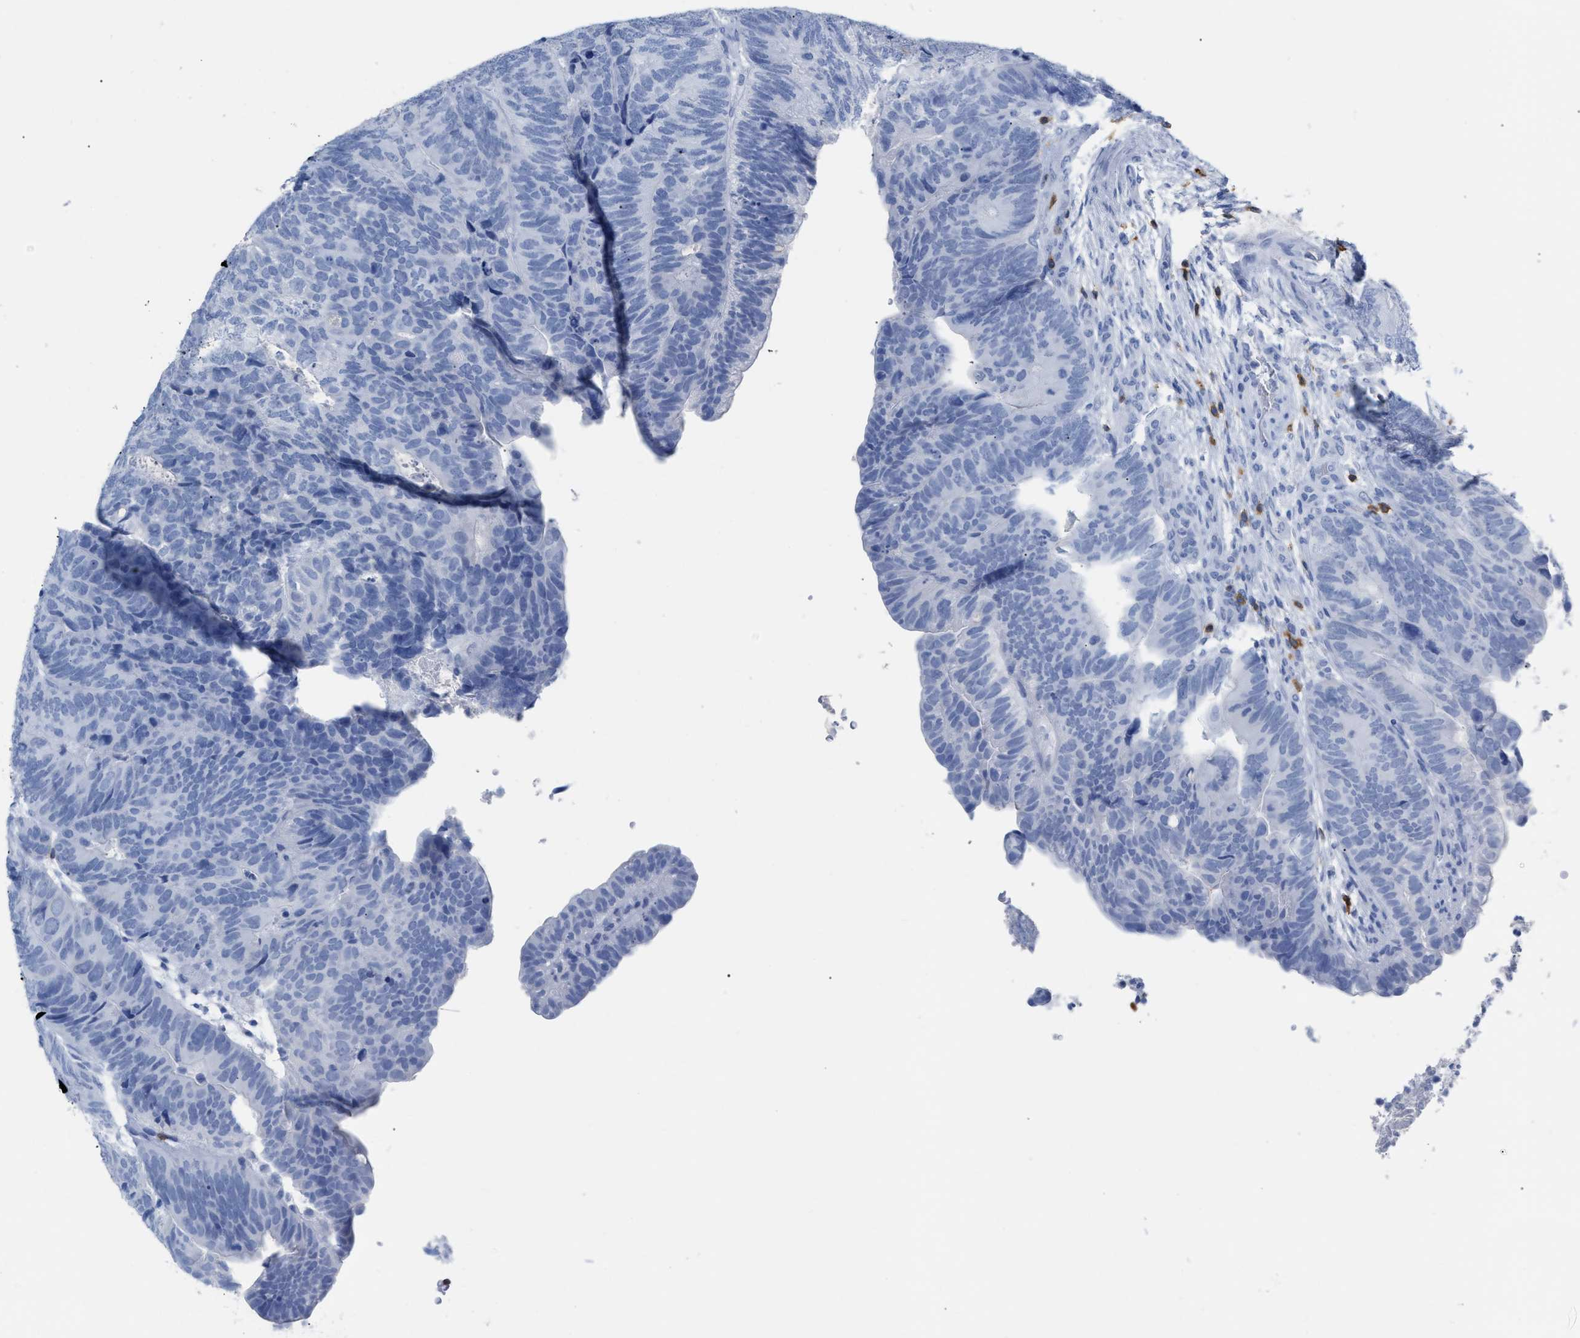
{"staining": {"intensity": "negative", "quantity": "none", "location": "none"}, "tissue": "colorectal cancer", "cell_type": "Tumor cells", "image_type": "cancer", "snomed": [{"axis": "morphology", "description": "Adenocarcinoma, NOS"}, {"axis": "topography", "description": "Colon"}], "caption": "Tumor cells show no significant protein positivity in adenocarcinoma (colorectal).", "gene": "CD5", "patient": {"sex": "female", "age": 67}}